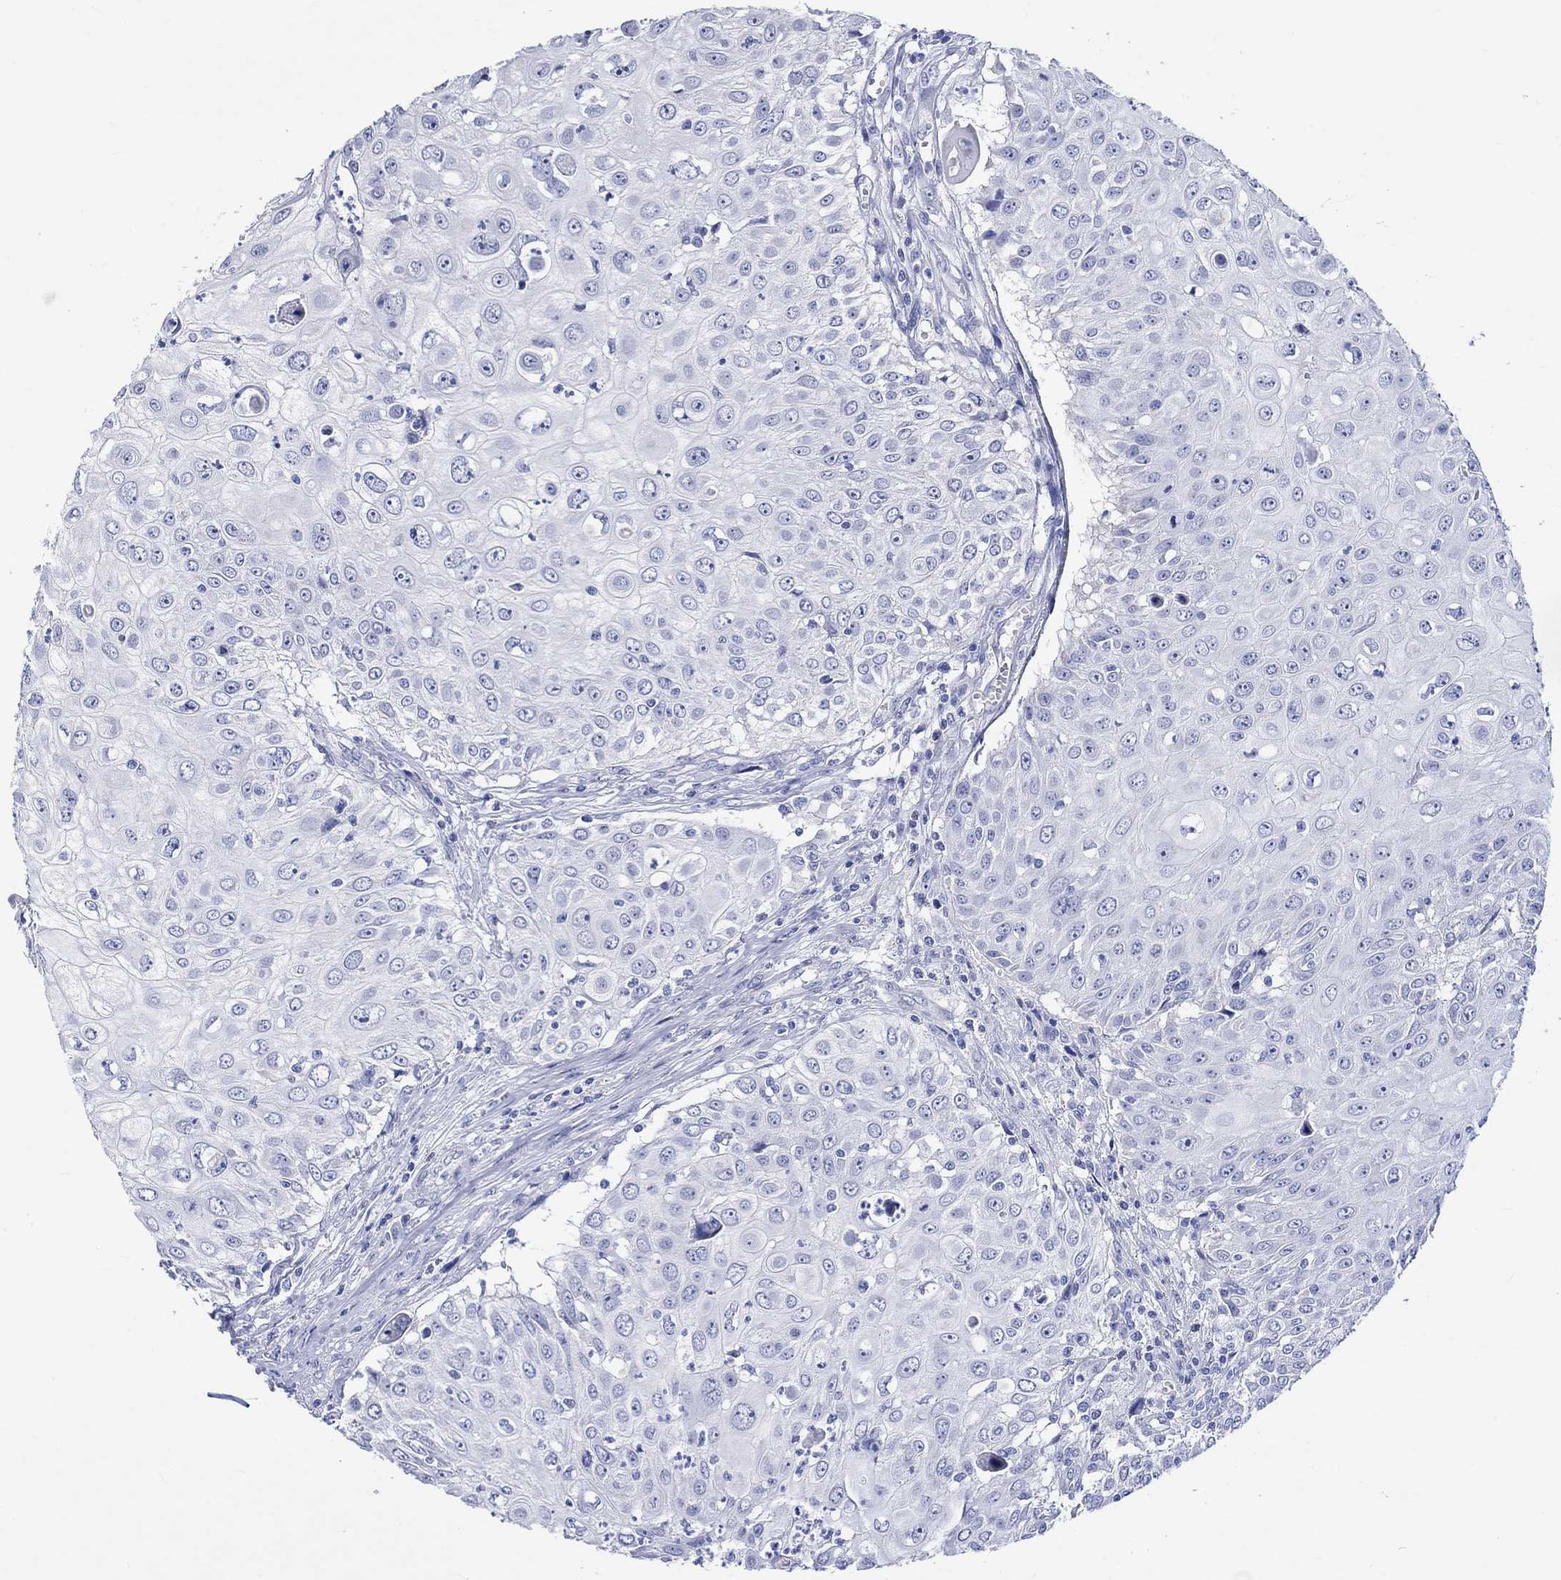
{"staining": {"intensity": "negative", "quantity": "none", "location": "none"}, "tissue": "urothelial cancer", "cell_type": "Tumor cells", "image_type": "cancer", "snomed": [{"axis": "morphology", "description": "Urothelial carcinoma, High grade"}, {"axis": "topography", "description": "Urinary bladder"}], "caption": "Immunohistochemistry of human urothelial cancer displays no expression in tumor cells.", "gene": "HARBI1", "patient": {"sex": "female", "age": 79}}